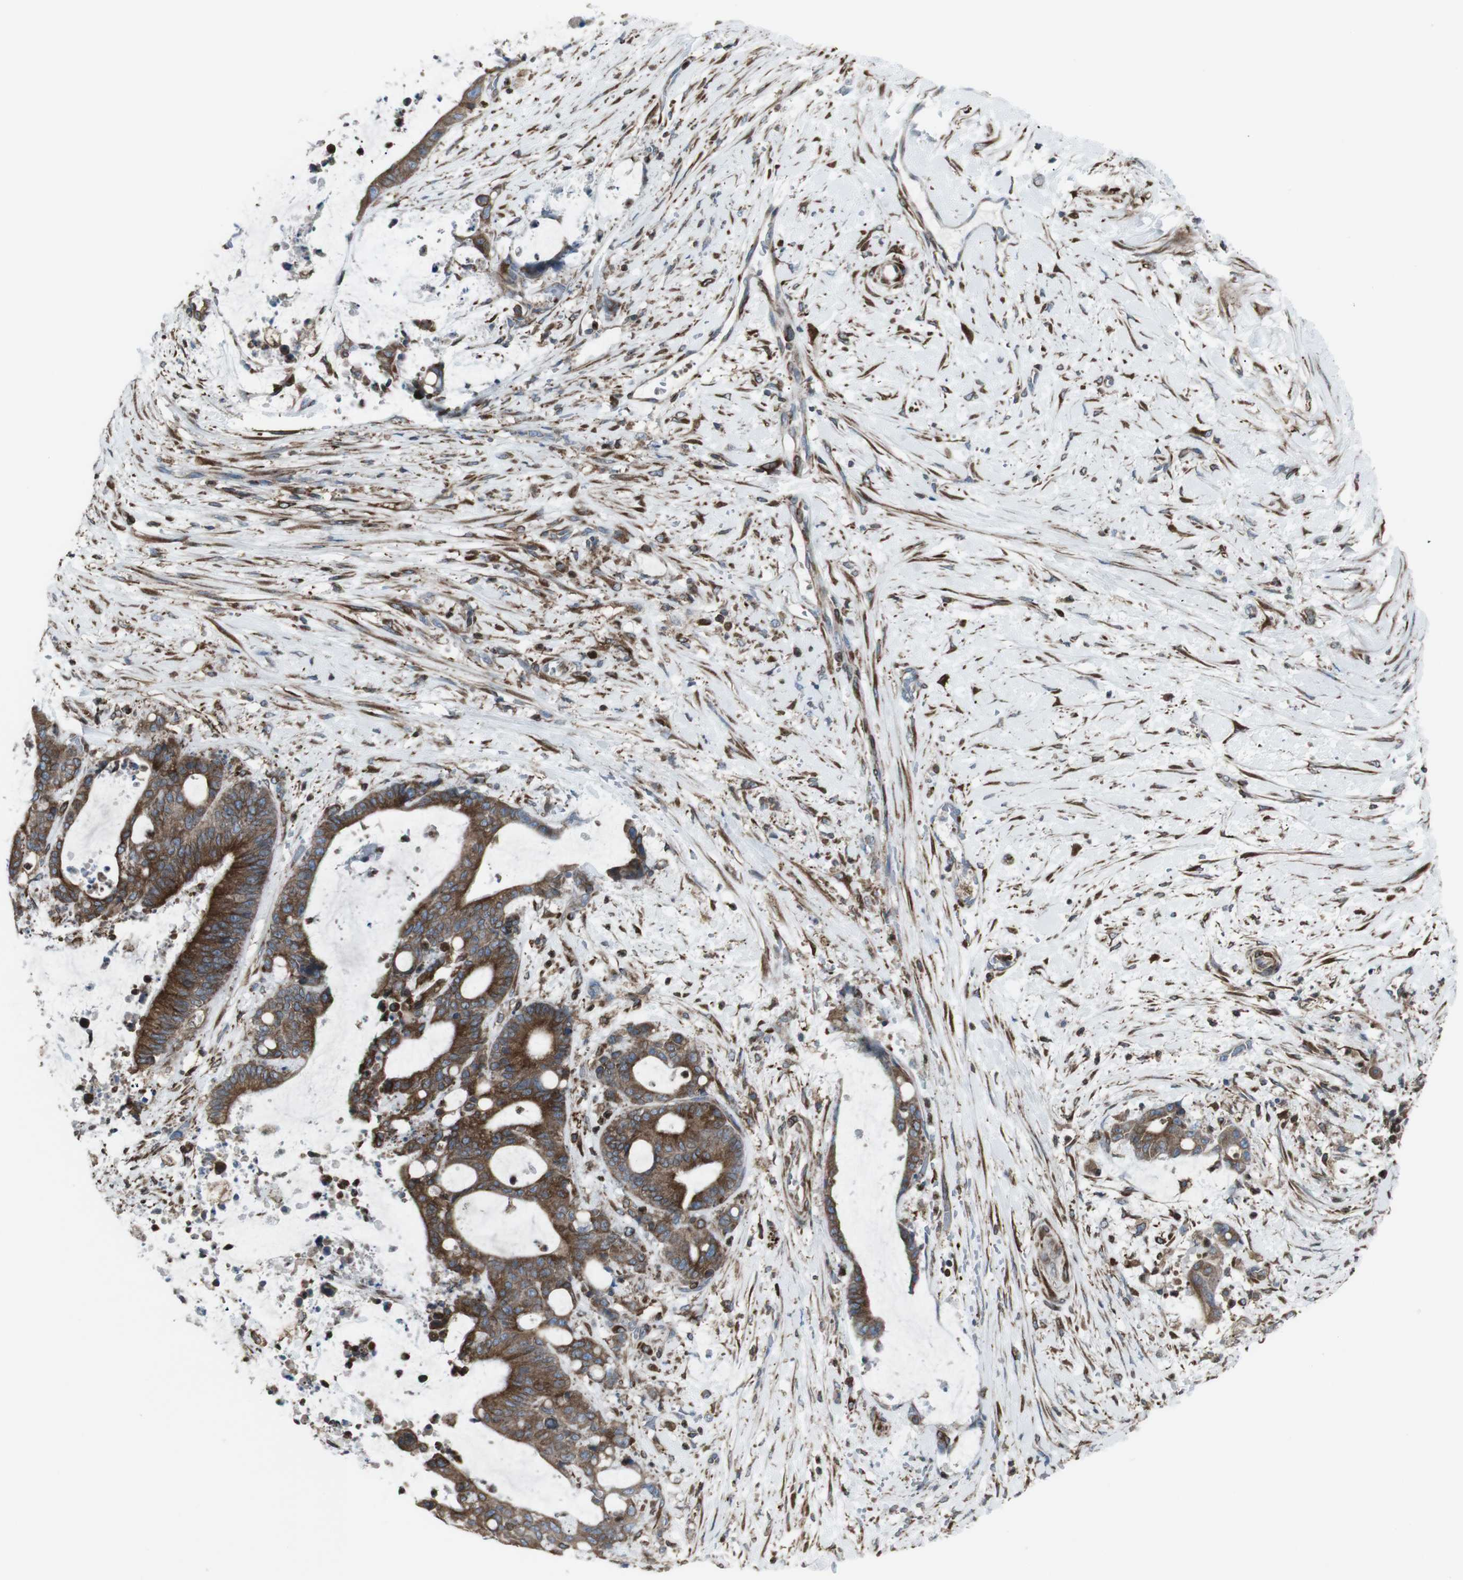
{"staining": {"intensity": "moderate", "quantity": ">75%", "location": "cytoplasmic/membranous"}, "tissue": "liver cancer", "cell_type": "Tumor cells", "image_type": "cancer", "snomed": [{"axis": "morphology", "description": "Normal tissue, NOS"}, {"axis": "morphology", "description": "Cholangiocarcinoma"}, {"axis": "topography", "description": "Liver"}, {"axis": "topography", "description": "Peripheral nerve tissue"}], "caption": "Liver cancer stained with a protein marker demonstrates moderate staining in tumor cells.", "gene": "LNPK", "patient": {"sex": "female", "age": 73}}